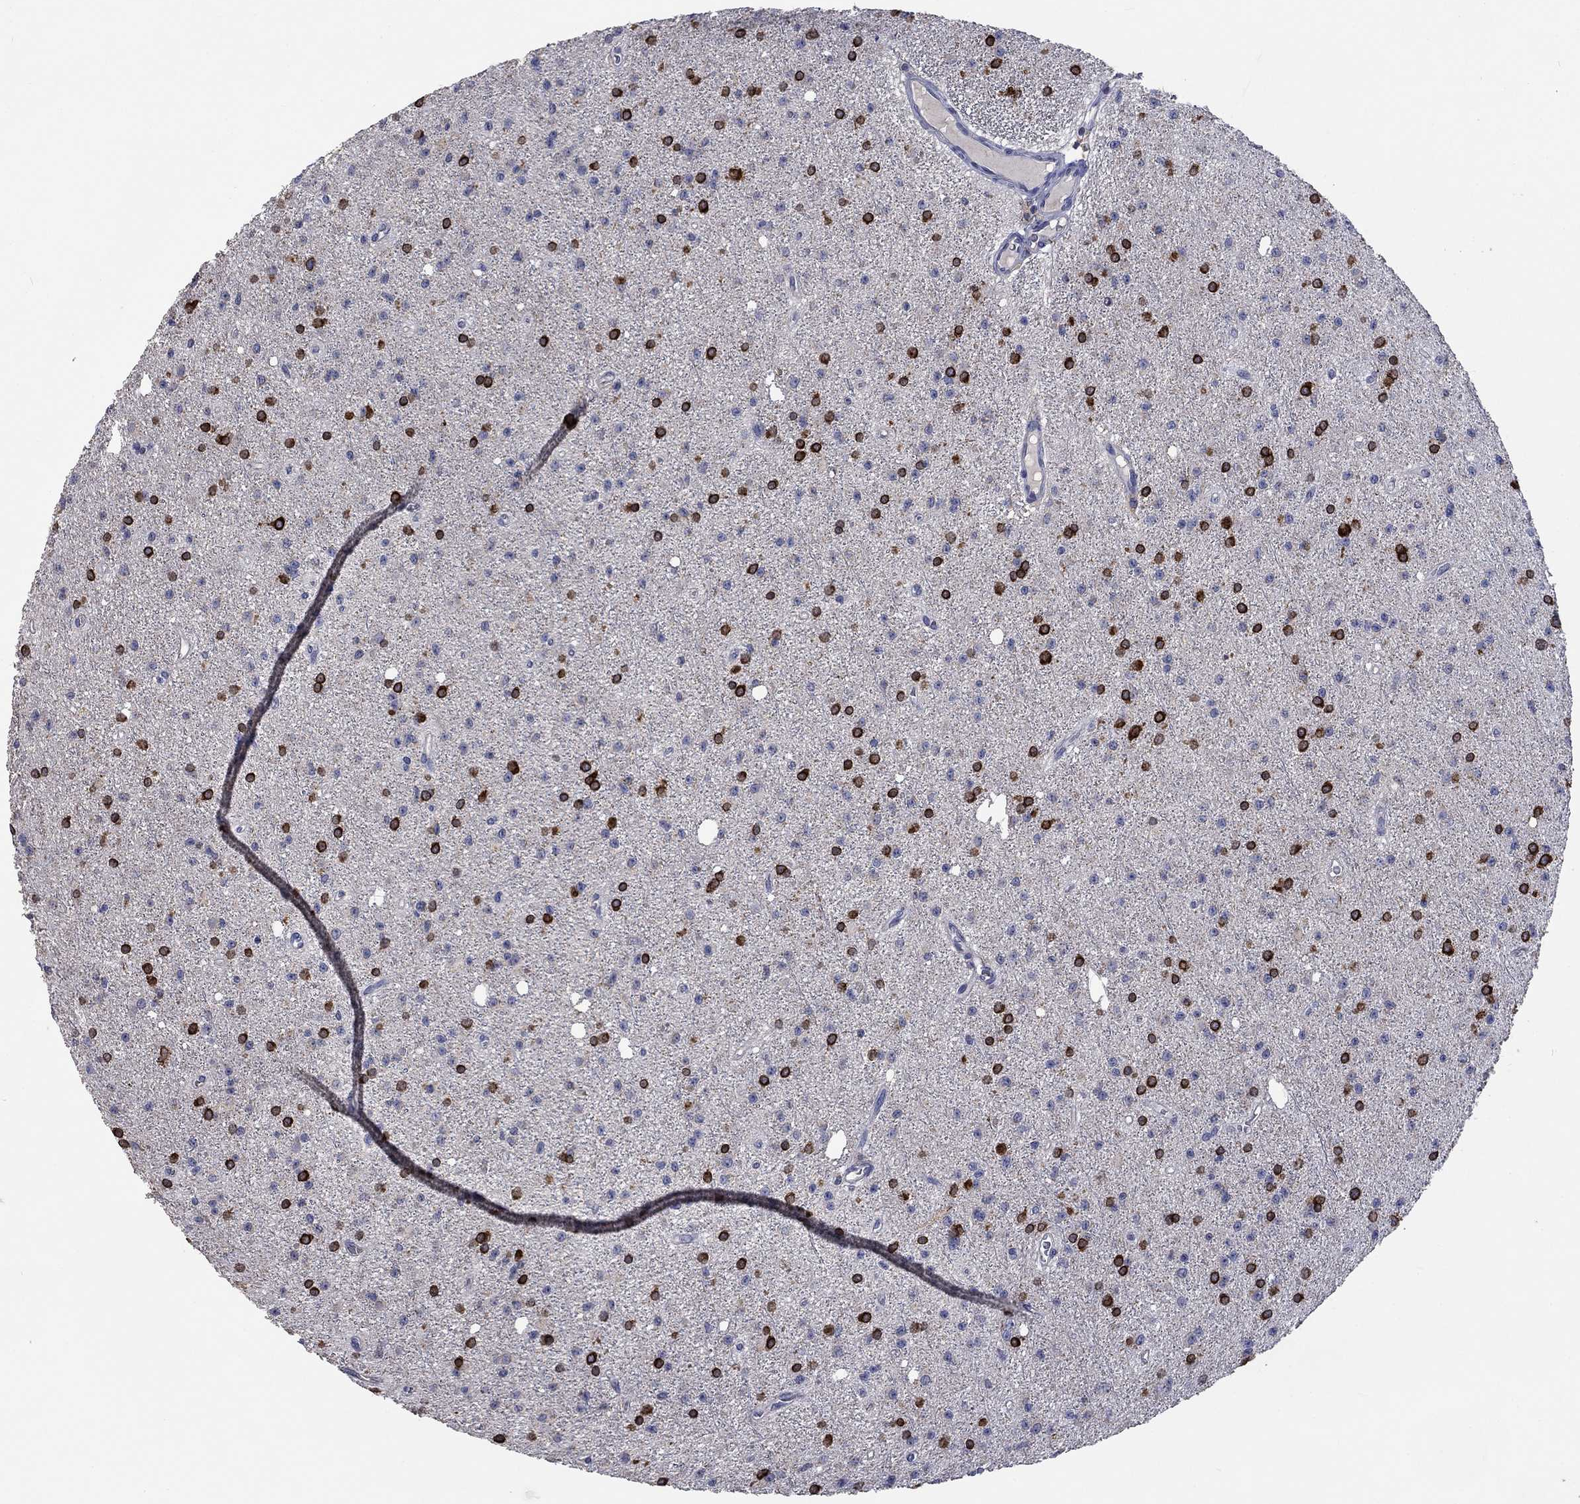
{"staining": {"intensity": "strong", "quantity": "25%-75%", "location": "cytoplasmic/membranous"}, "tissue": "glioma", "cell_type": "Tumor cells", "image_type": "cancer", "snomed": [{"axis": "morphology", "description": "Glioma, malignant, Low grade"}, {"axis": "topography", "description": "Brain"}], "caption": "The histopathology image shows a brown stain indicating the presence of a protein in the cytoplasmic/membranous of tumor cells in glioma. The staining is performed using DAB (3,3'-diaminobenzidine) brown chromogen to label protein expression. The nuclei are counter-stained blue using hematoxylin.", "gene": "UGT8", "patient": {"sex": "male", "age": 27}}